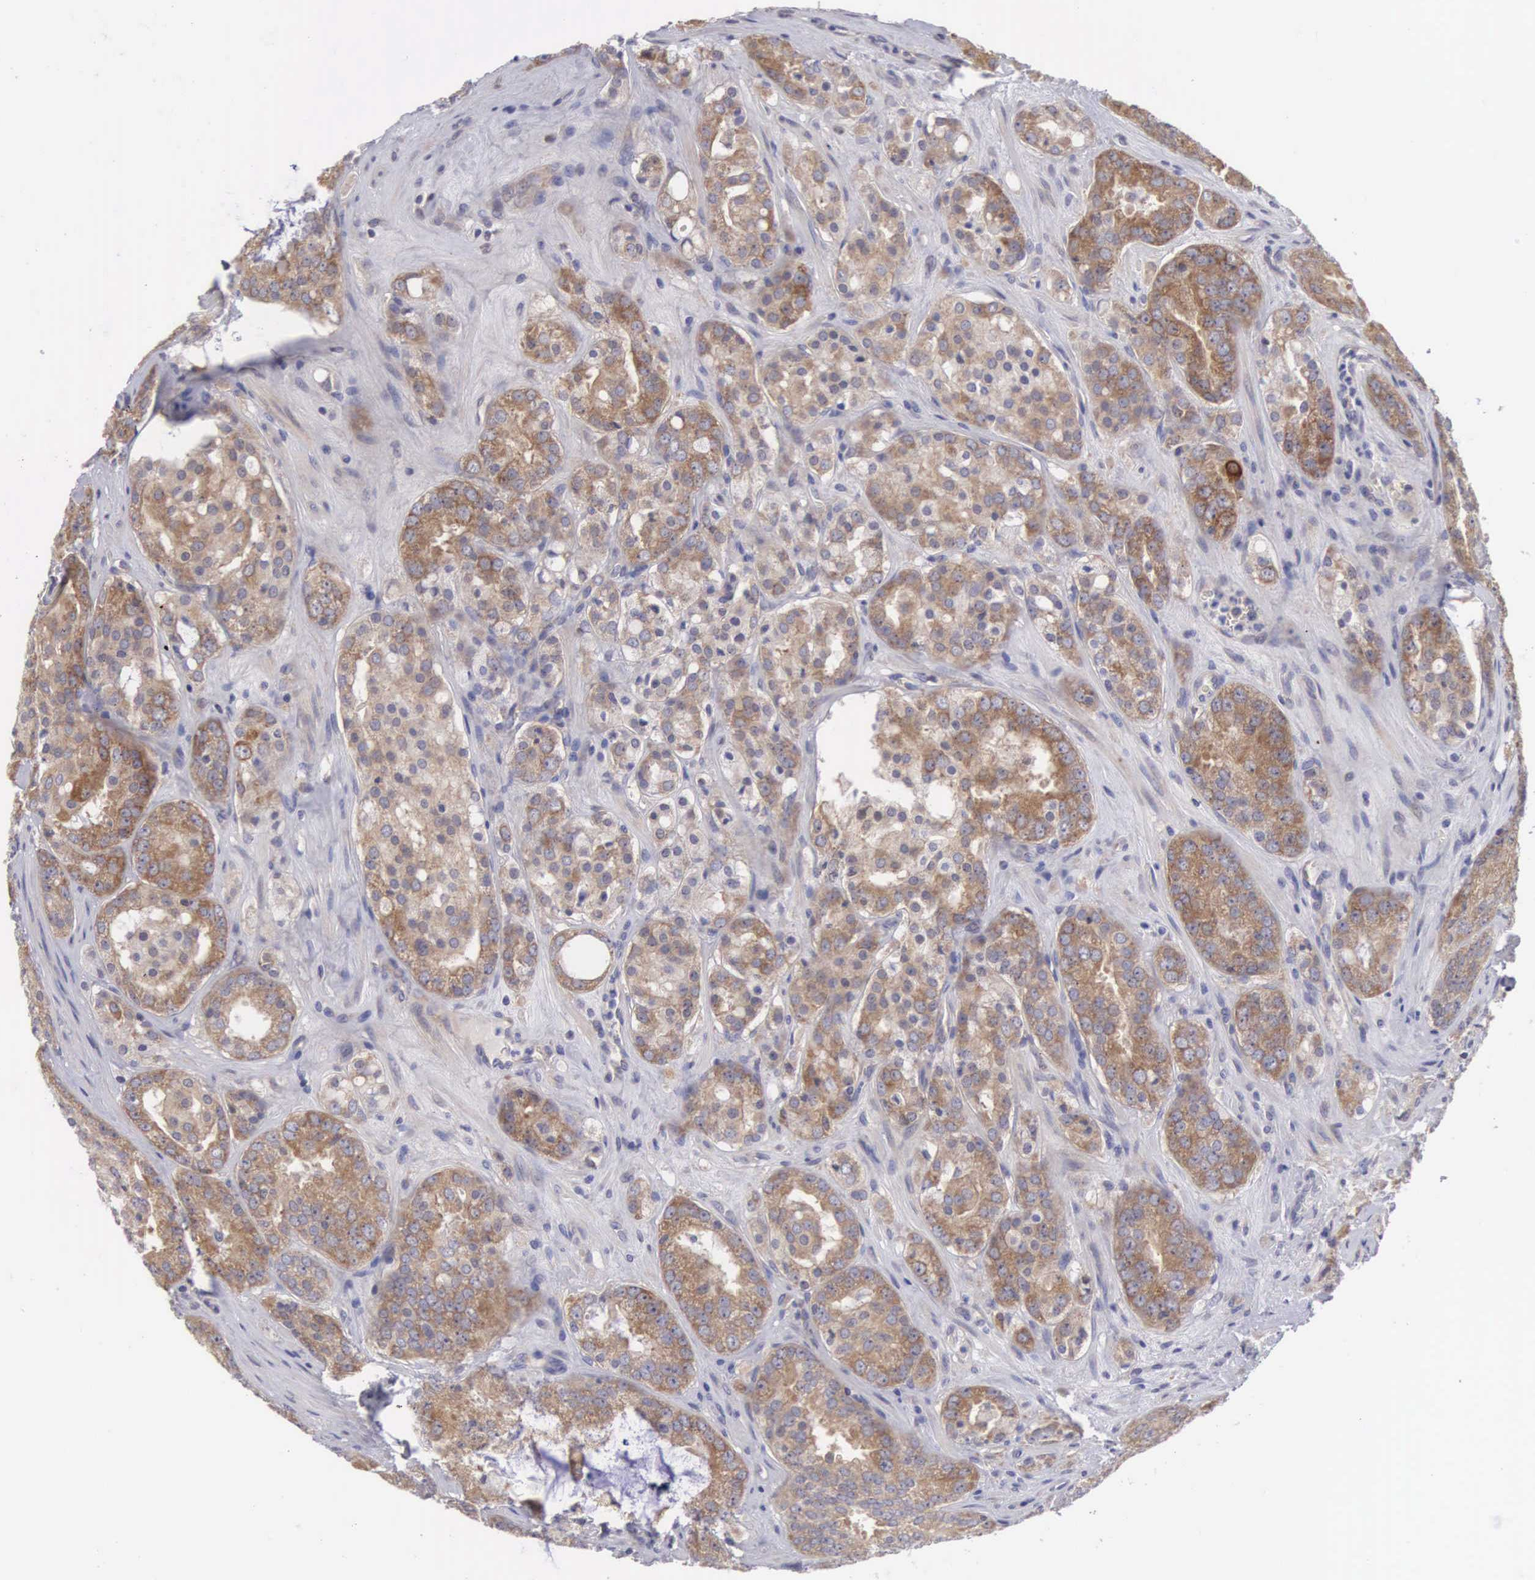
{"staining": {"intensity": "moderate", "quantity": ">75%", "location": "cytoplasmic/membranous"}, "tissue": "prostate cancer", "cell_type": "Tumor cells", "image_type": "cancer", "snomed": [{"axis": "morphology", "description": "Adenocarcinoma, Medium grade"}, {"axis": "topography", "description": "Prostate"}], "caption": "There is medium levels of moderate cytoplasmic/membranous positivity in tumor cells of prostate cancer (medium-grade adenocarcinoma), as demonstrated by immunohistochemical staining (brown color).", "gene": "TXLNG", "patient": {"sex": "male", "age": 60}}